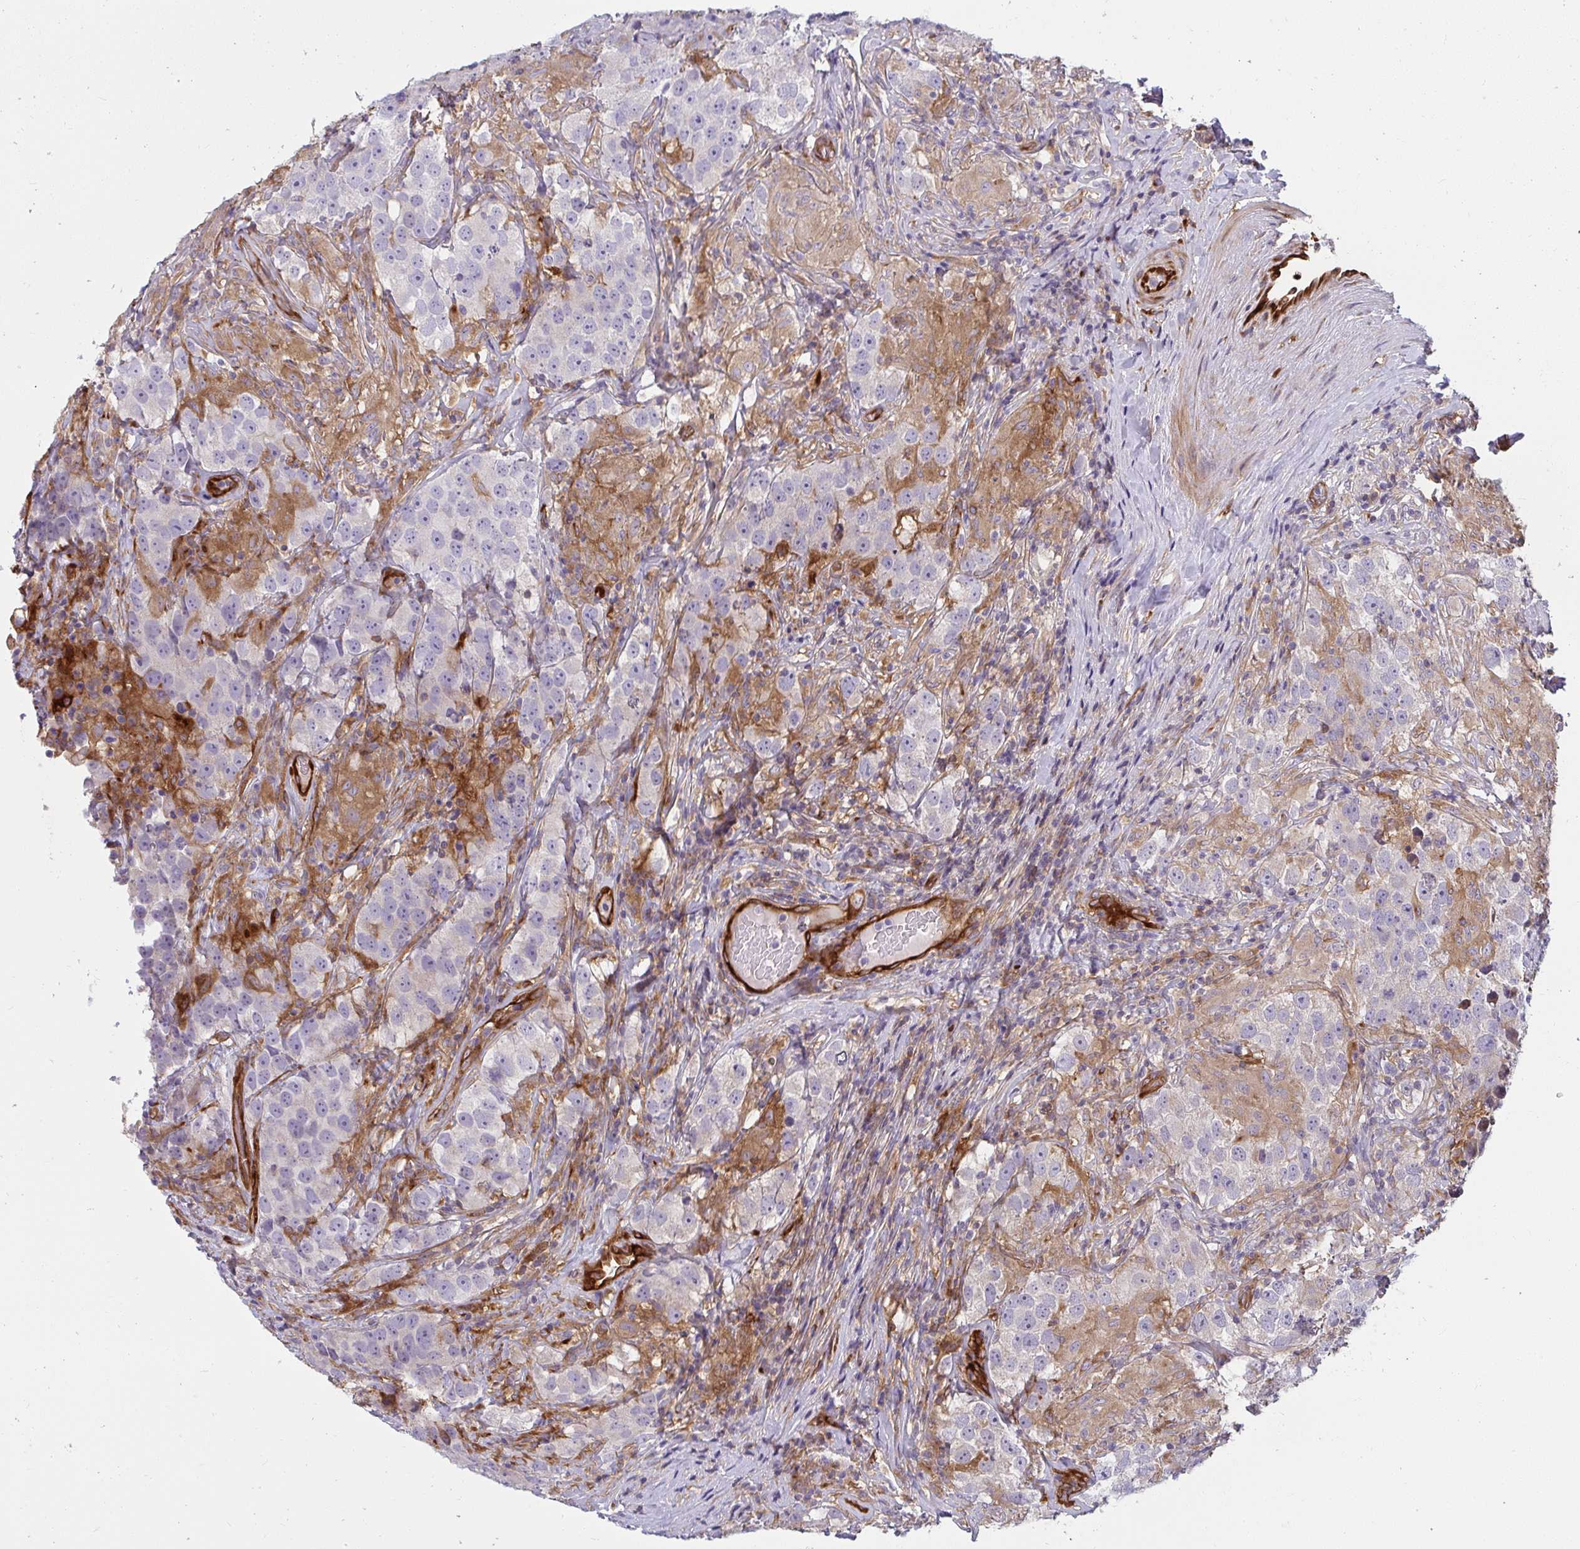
{"staining": {"intensity": "negative", "quantity": "none", "location": "none"}, "tissue": "testis cancer", "cell_type": "Tumor cells", "image_type": "cancer", "snomed": [{"axis": "morphology", "description": "Seminoma, NOS"}, {"axis": "topography", "description": "Testis"}], "caption": "Tumor cells show no significant staining in seminoma (testis). Nuclei are stained in blue.", "gene": "IFIT3", "patient": {"sex": "male", "age": 46}}